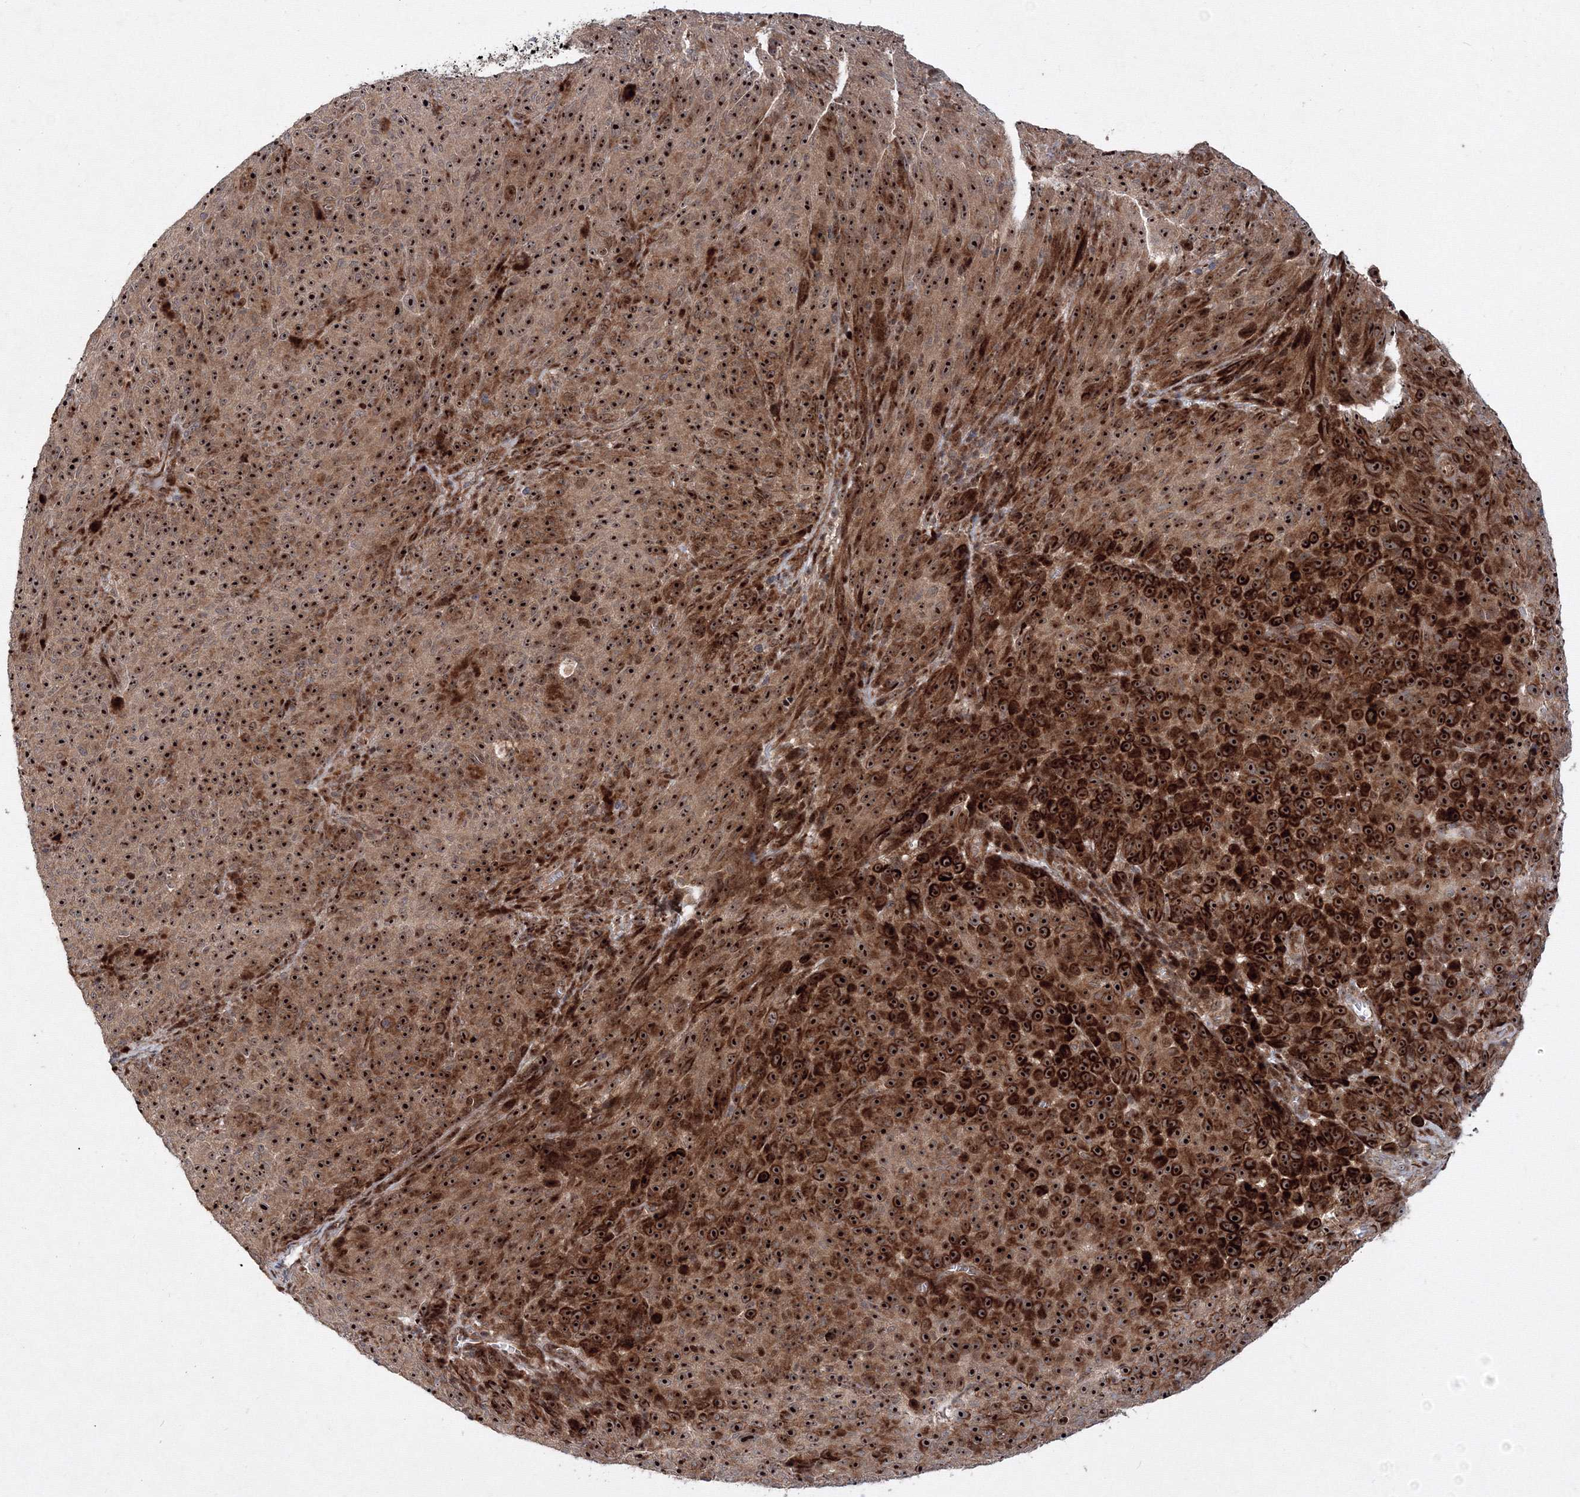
{"staining": {"intensity": "strong", "quantity": ">75%", "location": "cytoplasmic/membranous,nuclear"}, "tissue": "melanoma", "cell_type": "Tumor cells", "image_type": "cancer", "snomed": [{"axis": "morphology", "description": "Malignant melanoma, NOS"}, {"axis": "topography", "description": "Skin"}], "caption": "Human malignant melanoma stained with a brown dye reveals strong cytoplasmic/membranous and nuclear positive positivity in approximately >75% of tumor cells.", "gene": "ANKAR", "patient": {"sex": "female", "age": 82}}